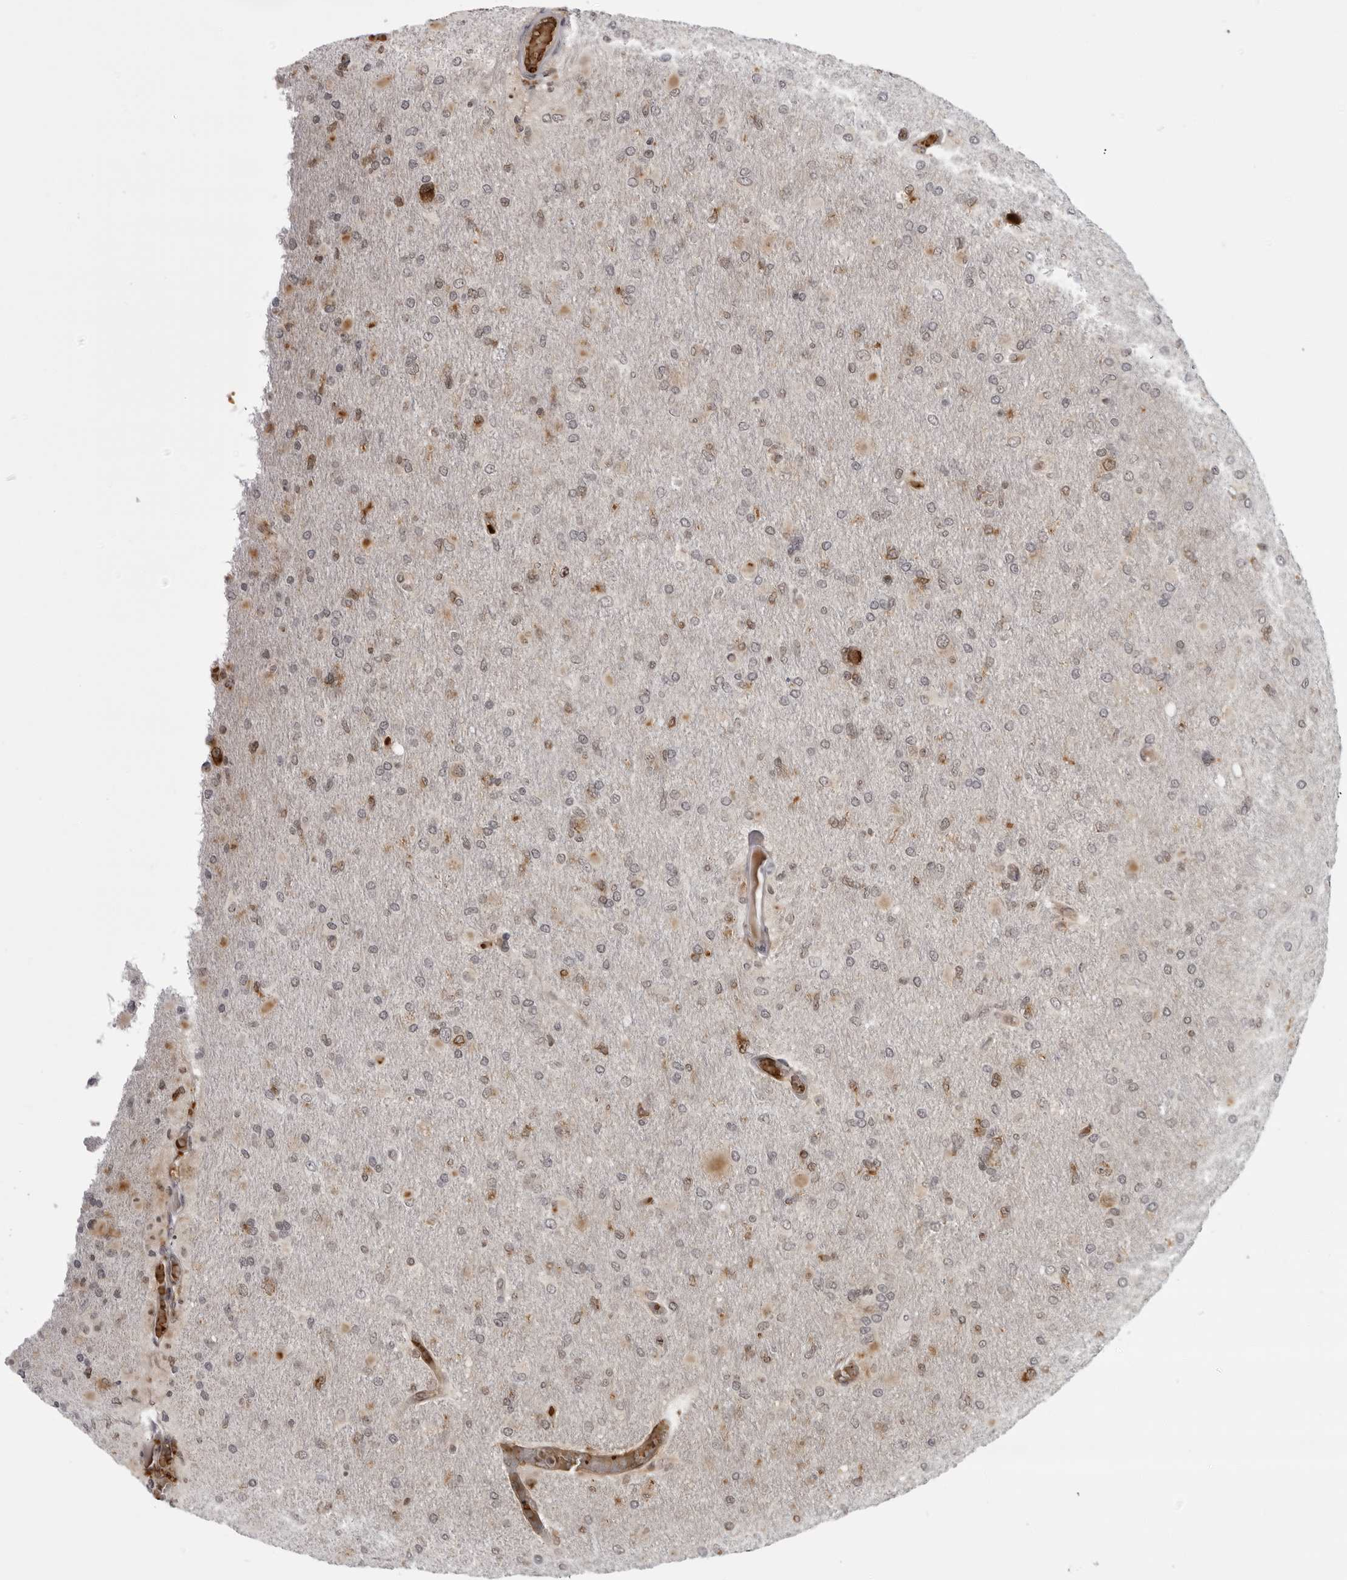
{"staining": {"intensity": "weak", "quantity": "<25%", "location": "cytoplasmic/membranous"}, "tissue": "glioma", "cell_type": "Tumor cells", "image_type": "cancer", "snomed": [{"axis": "morphology", "description": "Glioma, malignant, High grade"}, {"axis": "topography", "description": "Cerebral cortex"}], "caption": "Protein analysis of high-grade glioma (malignant) demonstrates no significant staining in tumor cells. The staining is performed using DAB brown chromogen with nuclei counter-stained in using hematoxylin.", "gene": "THOP1", "patient": {"sex": "female", "age": 36}}